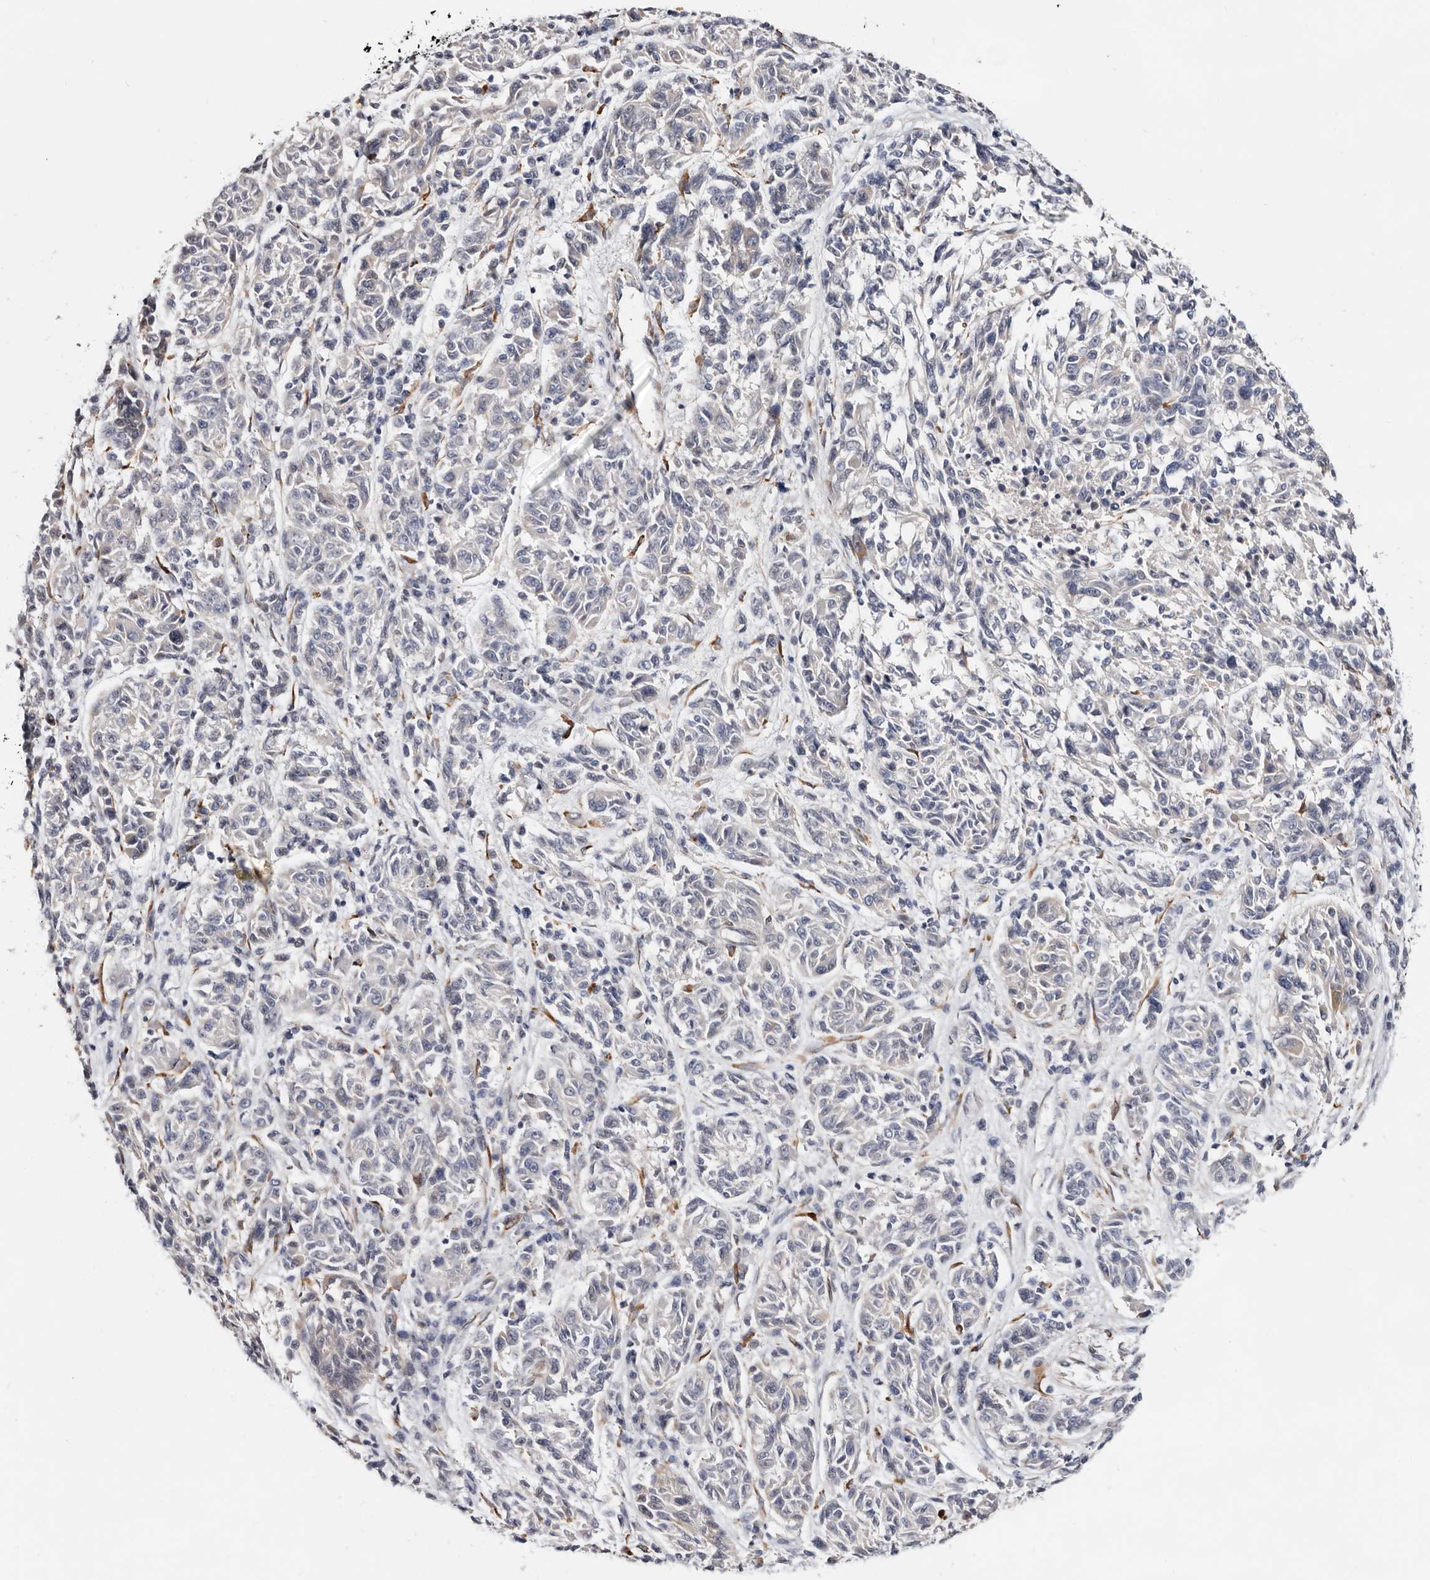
{"staining": {"intensity": "negative", "quantity": "none", "location": "none"}, "tissue": "melanoma", "cell_type": "Tumor cells", "image_type": "cancer", "snomed": [{"axis": "morphology", "description": "Malignant melanoma, NOS"}, {"axis": "topography", "description": "Skin"}], "caption": "Protein analysis of malignant melanoma shows no significant positivity in tumor cells. The staining is performed using DAB (3,3'-diaminobenzidine) brown chromogen with nuclei counter-stained in using hematoxylin.", "gene": "USH1C", "patient": {"sex": "male", "age": 53}}